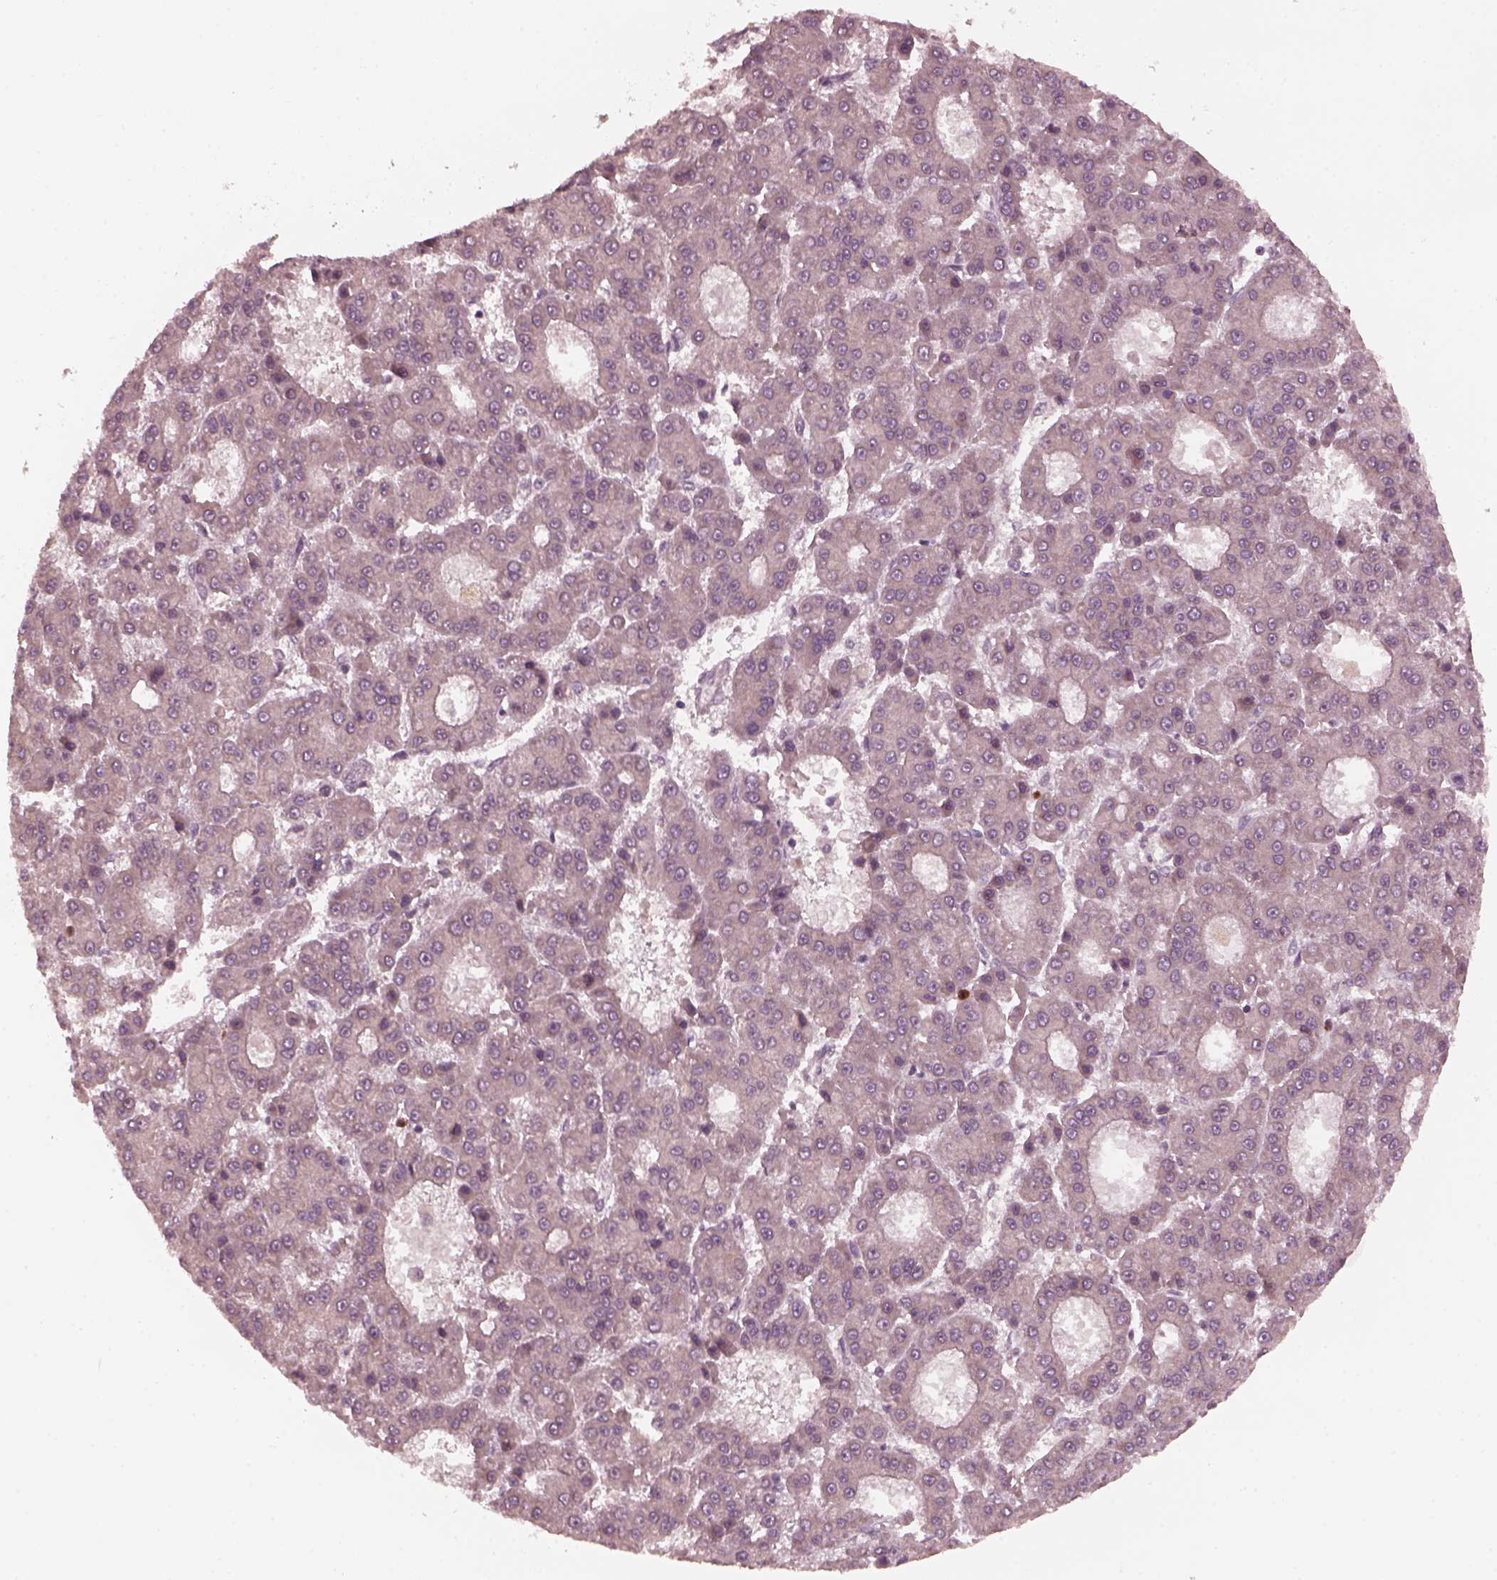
{"staining": {"intensity": "negative", "quantity": "none", "location": "none"}, "tissue": "liver cancer", "cell_type": "Tumor cells", "image_type": "cancer", "snomed": [{"axis": "morphology", "description": "Carcinoma, Hepatocellular, NOS"}, {"axis": "topography", "description": "Liver"}], "caption": "Immunohistochemistry (IHC) of liver cancer displays no expression in tumor cells.", "gene": "FAF2", "patient": {"sex": "male", "age": 70}}